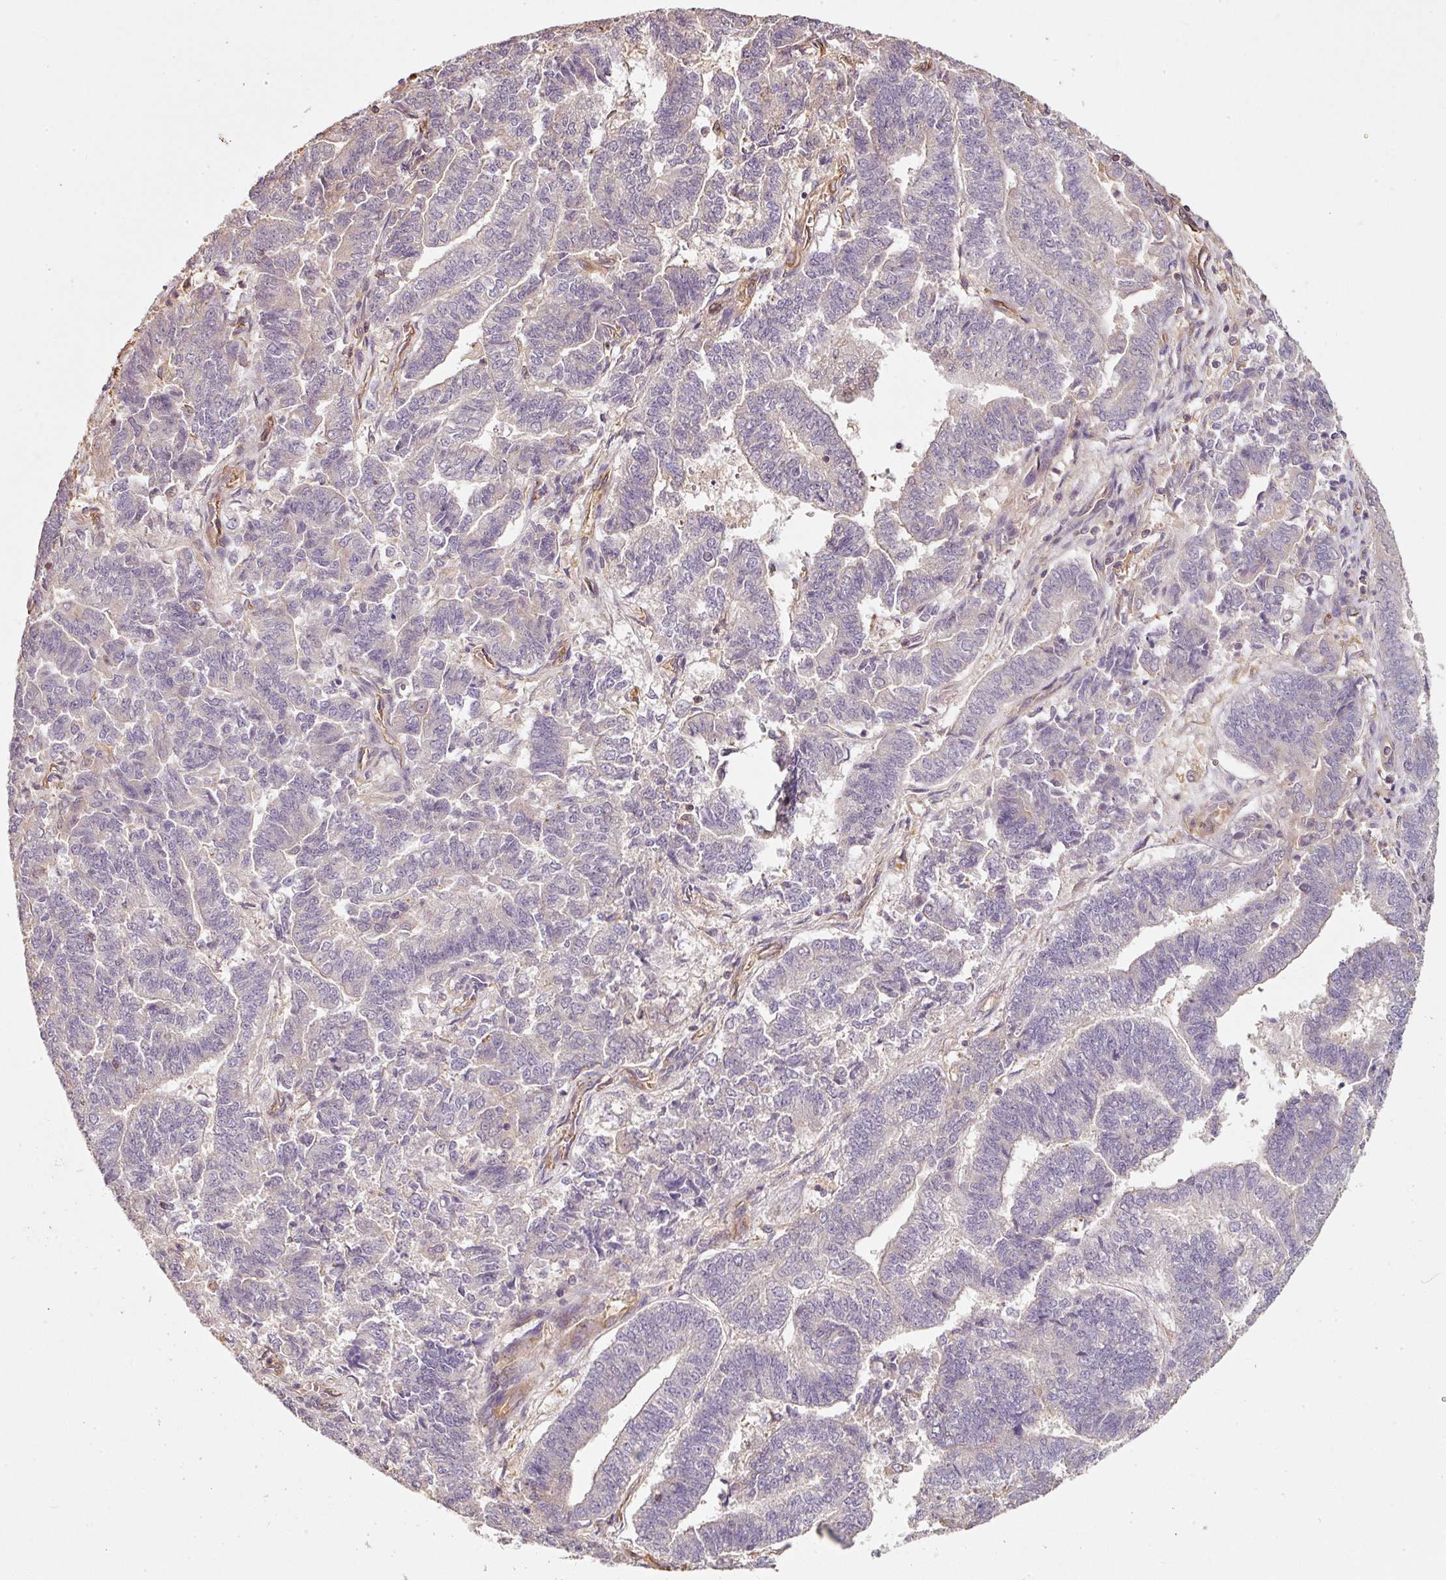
{"staining": {"intensity": "negative", "quantity": "none", "location": "none"}, "tissue": "endometrial cancer", "cell_type": "Tumor cells", "image_type": "cancer", "snomed": [{"axis": "morphology", "description": "Adenocarcinoma, NOS"}, {"axis": "topography", "description": "Endometrium"}], "caption": "Photomicrograph shows no protein staining in tumor cells of endometrial cancer (adenocarcinoma) tissue.", "gene": "CEP95", "patient": {"sex": "female", "age": 72}}